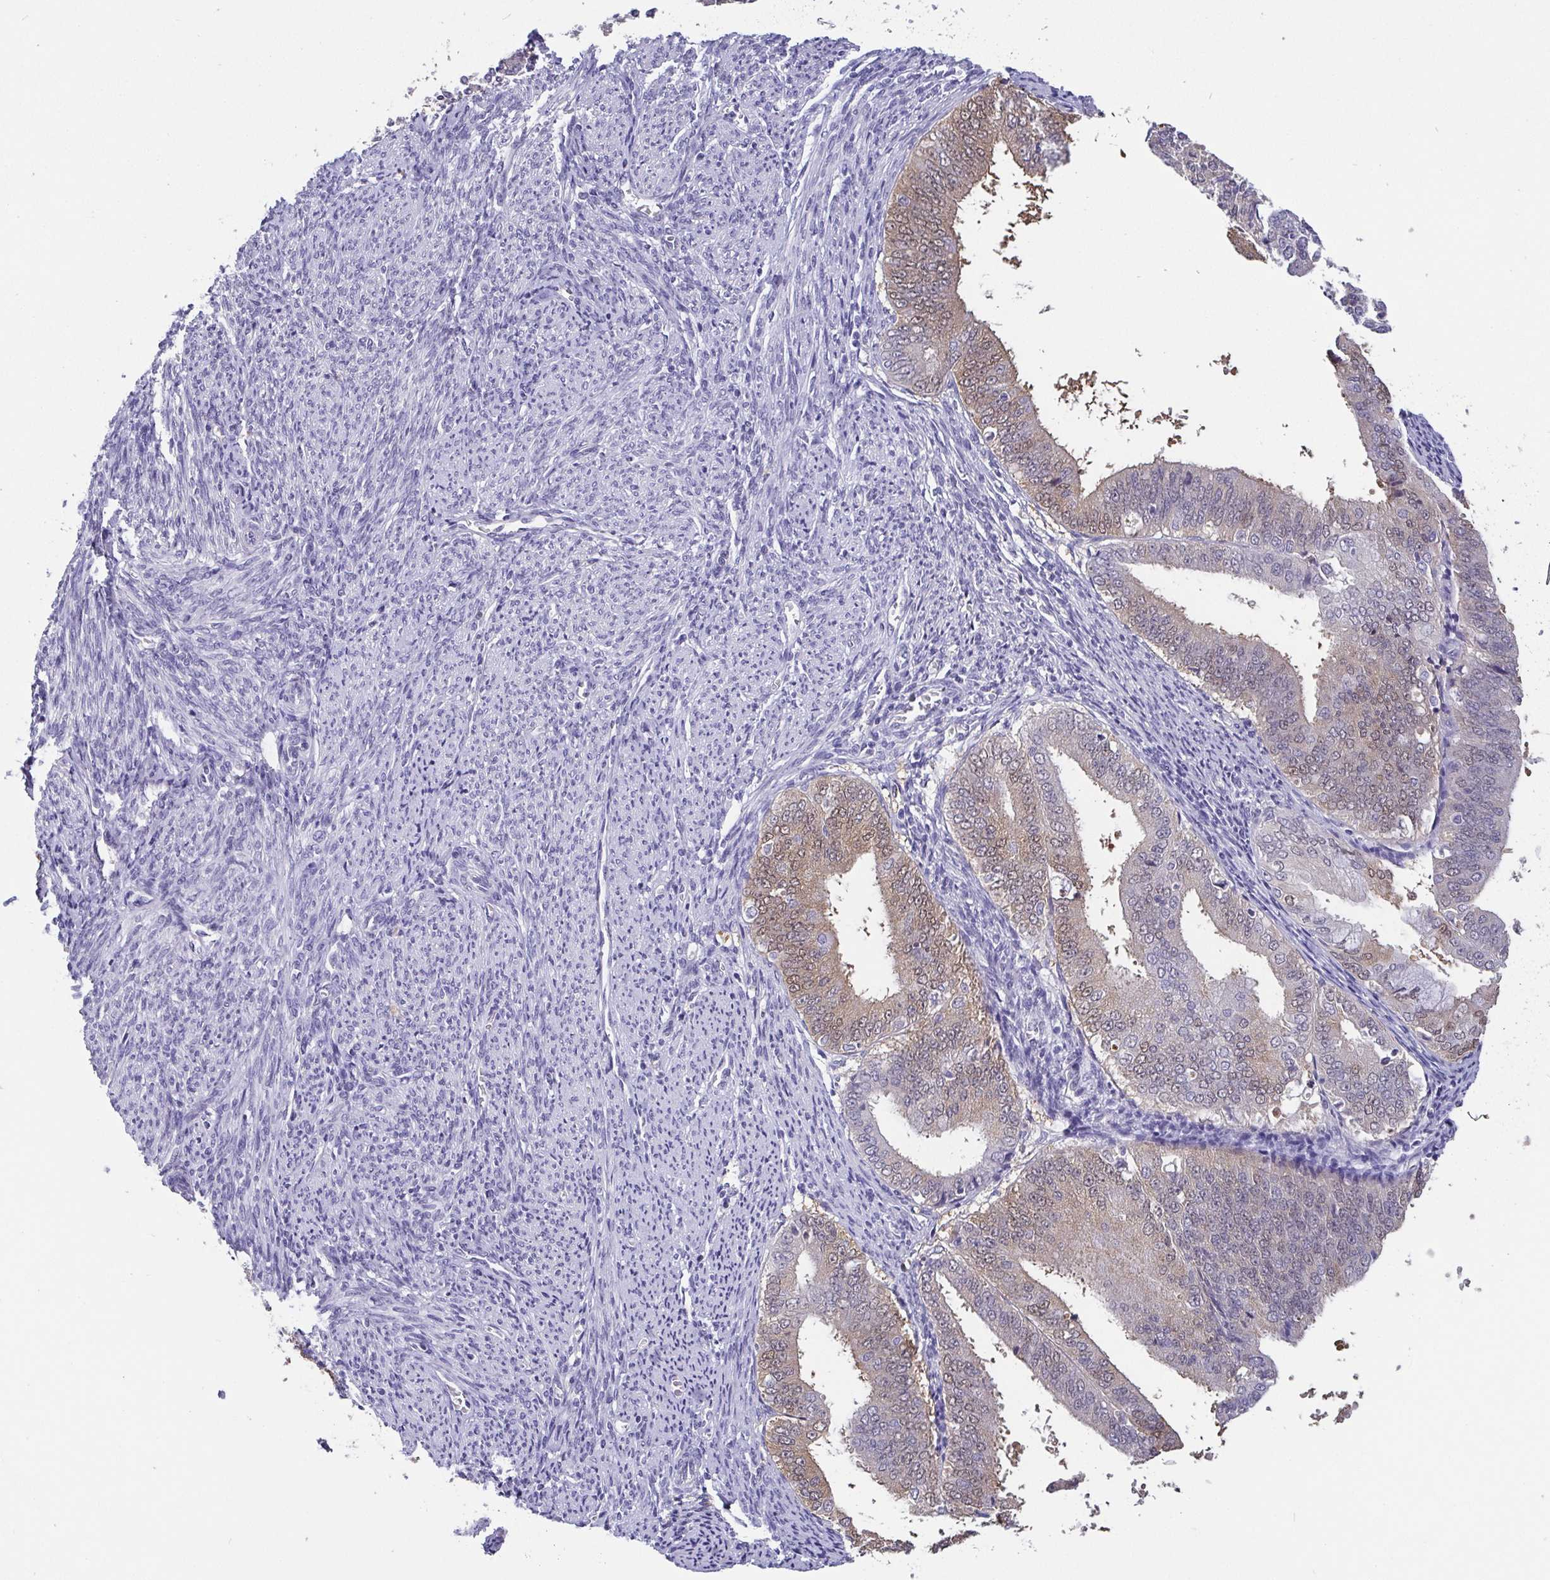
{"staining": {"intensity": "weak", "quantity": "25%-75%", "location": "cytoplasmic/membranous,nuclear"}, "tissue": "endometrial cancer", "cell_type": "Tumor cells", "image_type": "cancer", "snomed": [{"axis": "morphology", "description": "Adenocarcinoma, NOS"}, {"axis": "topography", "description": "Endometrium"}], "caption": "IHC histopathology image of adenocarcinoma (endometrial) stained for a protein (brown), which demonstrates low levels of weak cytoplasmic/membranous and nuclear expression in about 25%-75% of tumor cells.", "gene": "IDH1", "patient": {"sex": "female", "age": 63}}